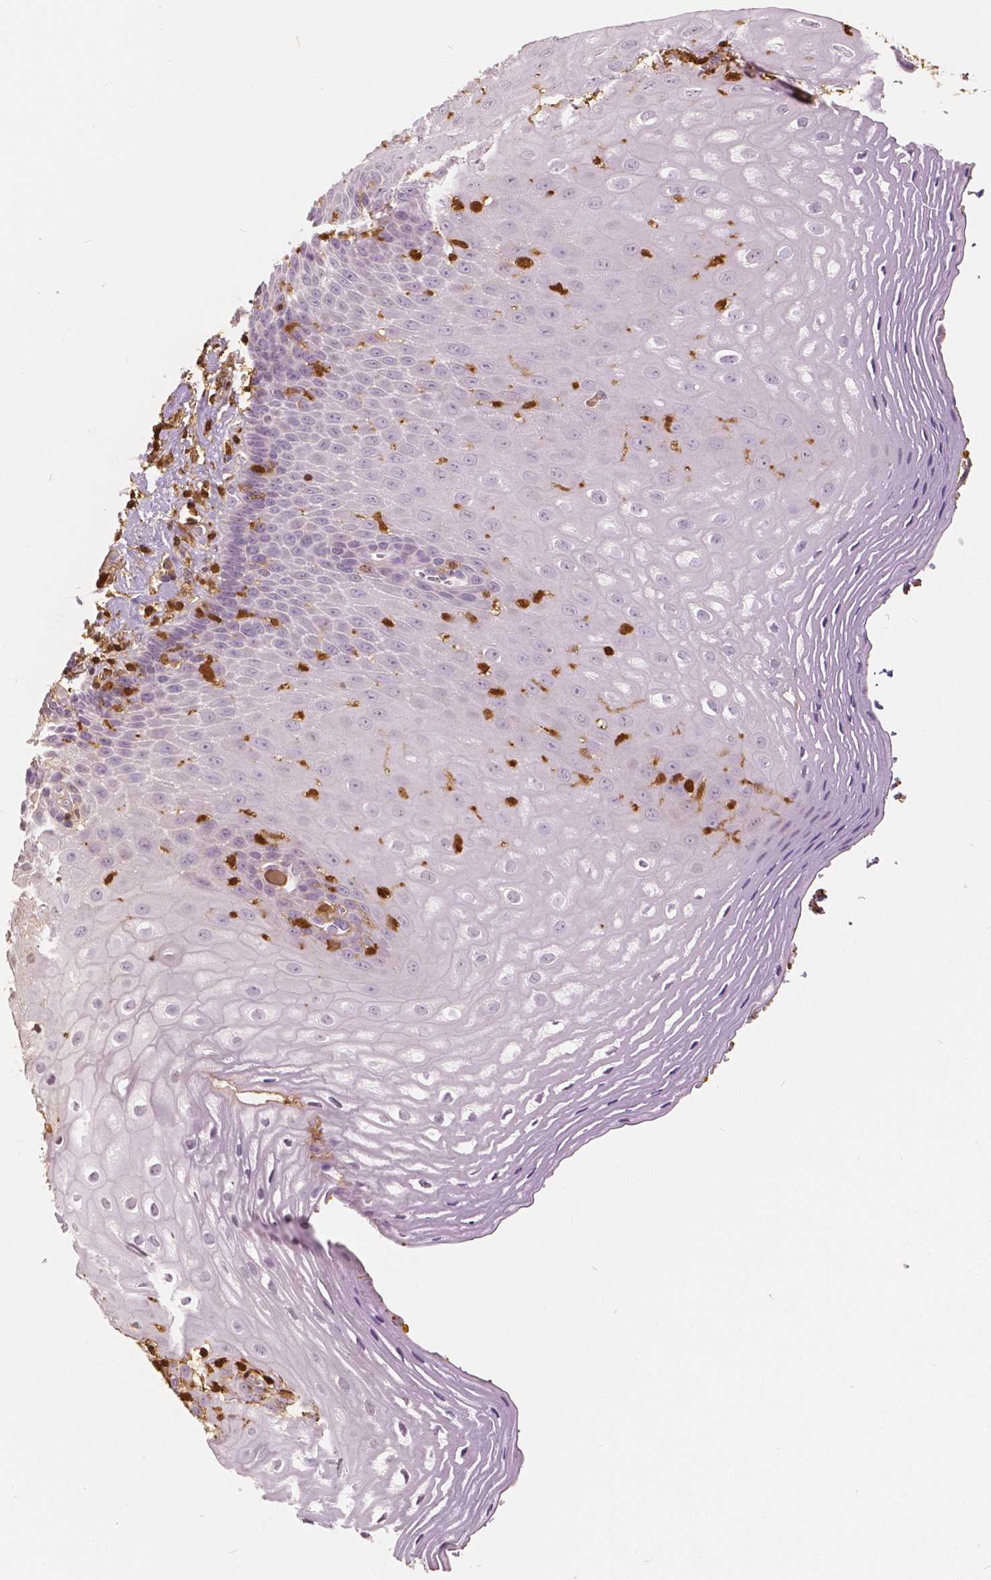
{"staining": {"intensity": "negative", "quantity": "none", "location": "none"}, "tissue": "esophagus", "cell_type": "Squamous epithelial cells", "image_type": "normal", "snomed": [{"axis": "morphology", "description": "Normal tissue, NOS"}, {"axis": "topography", "description": "Esophagus"}], "caption": "Protein analysis of normal esophagus exhibits no significant staining in squamous epithelial cells.", "gene": "S100A4", "patient": {"sex": "female", "age": 68}}